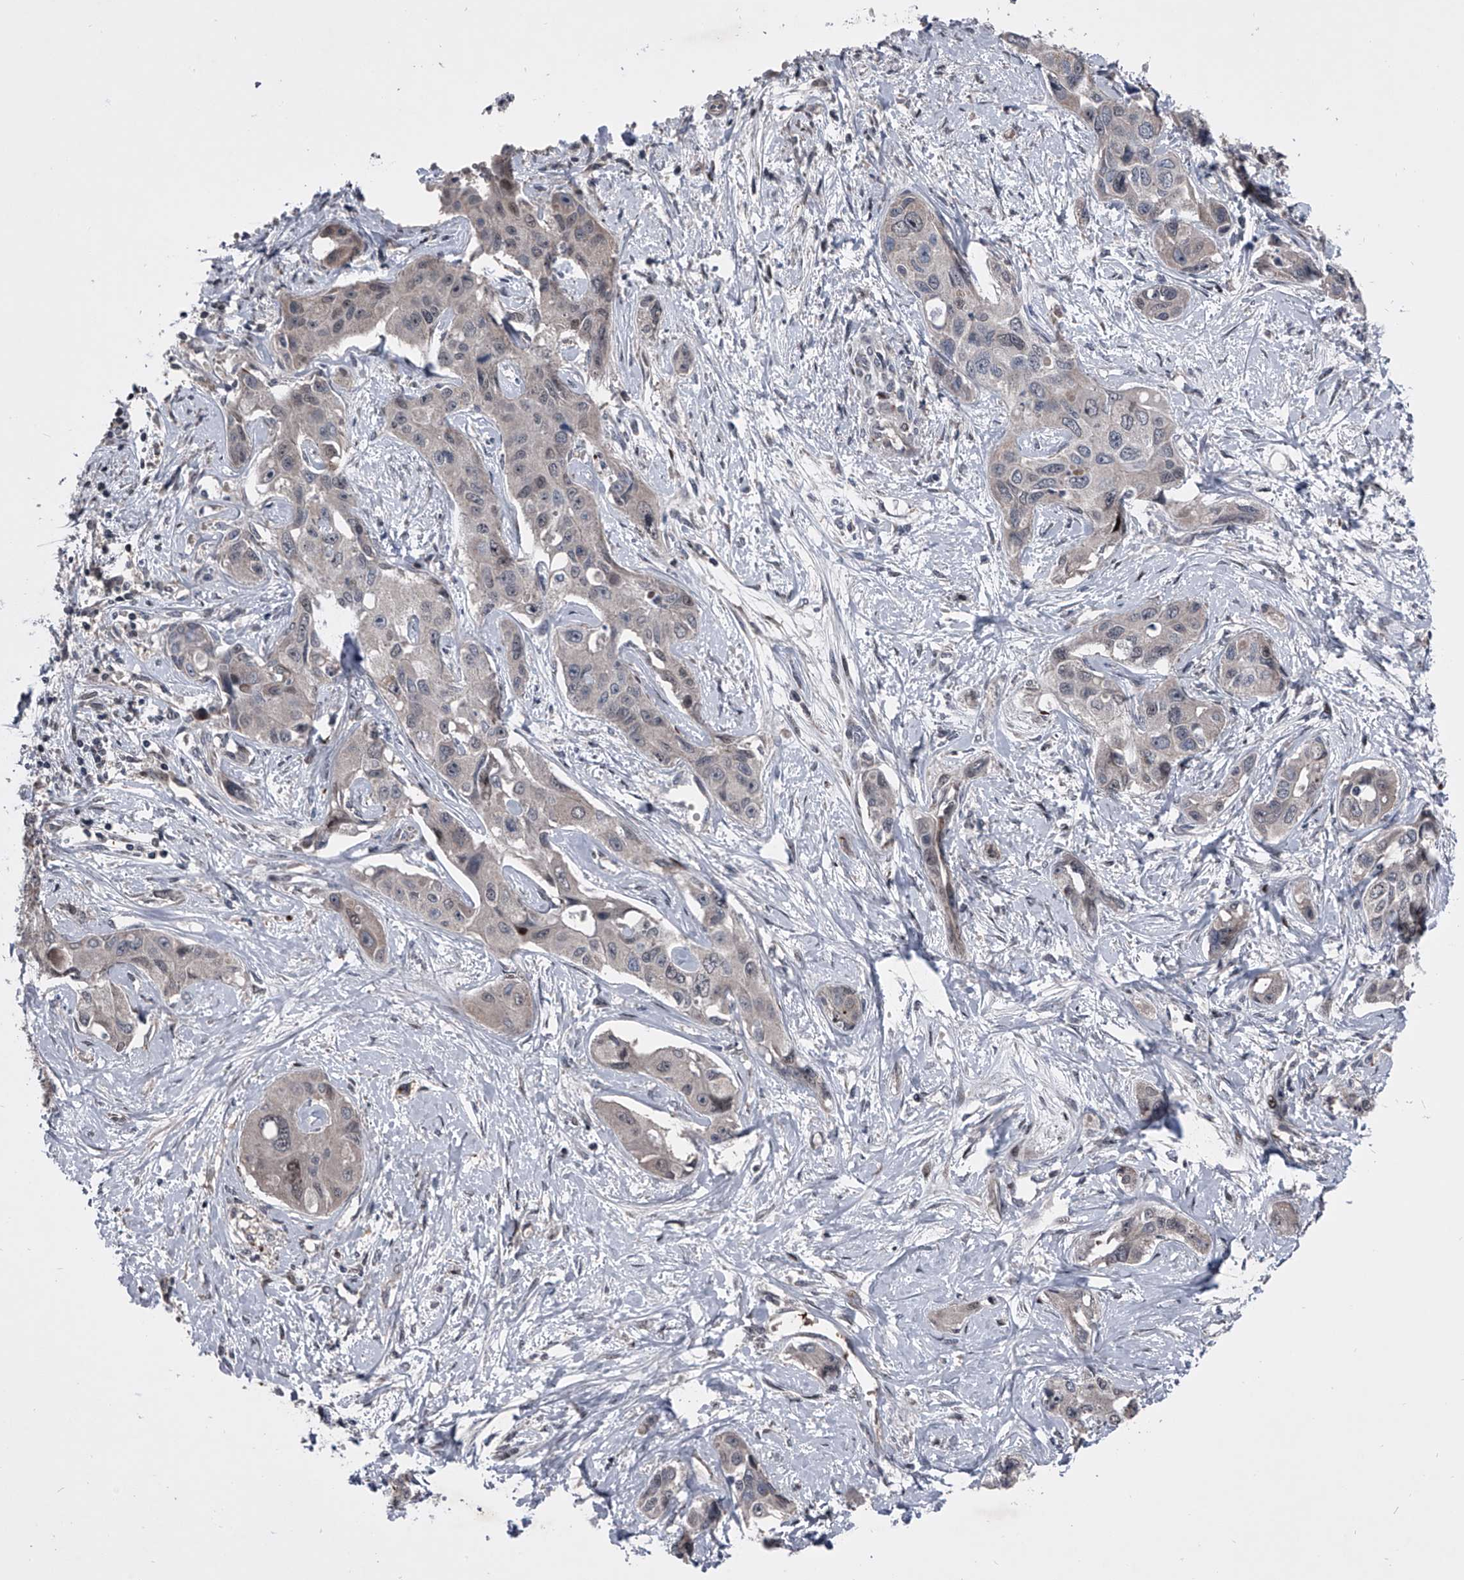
{"staining": {"intensity": "negative", "quantity": "none", "location": "none"}, "tissue": "liver cancer", "cell_type": "Tumor cells", "image_type": "cancer", "snomed": [{"axis": "morphology", "description": "Cholangiocarcinoma"}, {"axis": "topography", "description": "Liver"}], "caption": "The immunohistochemistry (IHC) histopathology image has no significant positivity in tumor cells of liver cholangiocarcinoma tissue.", "gene": "ELK4", "patient": {"sex": "male", "age": 59}}